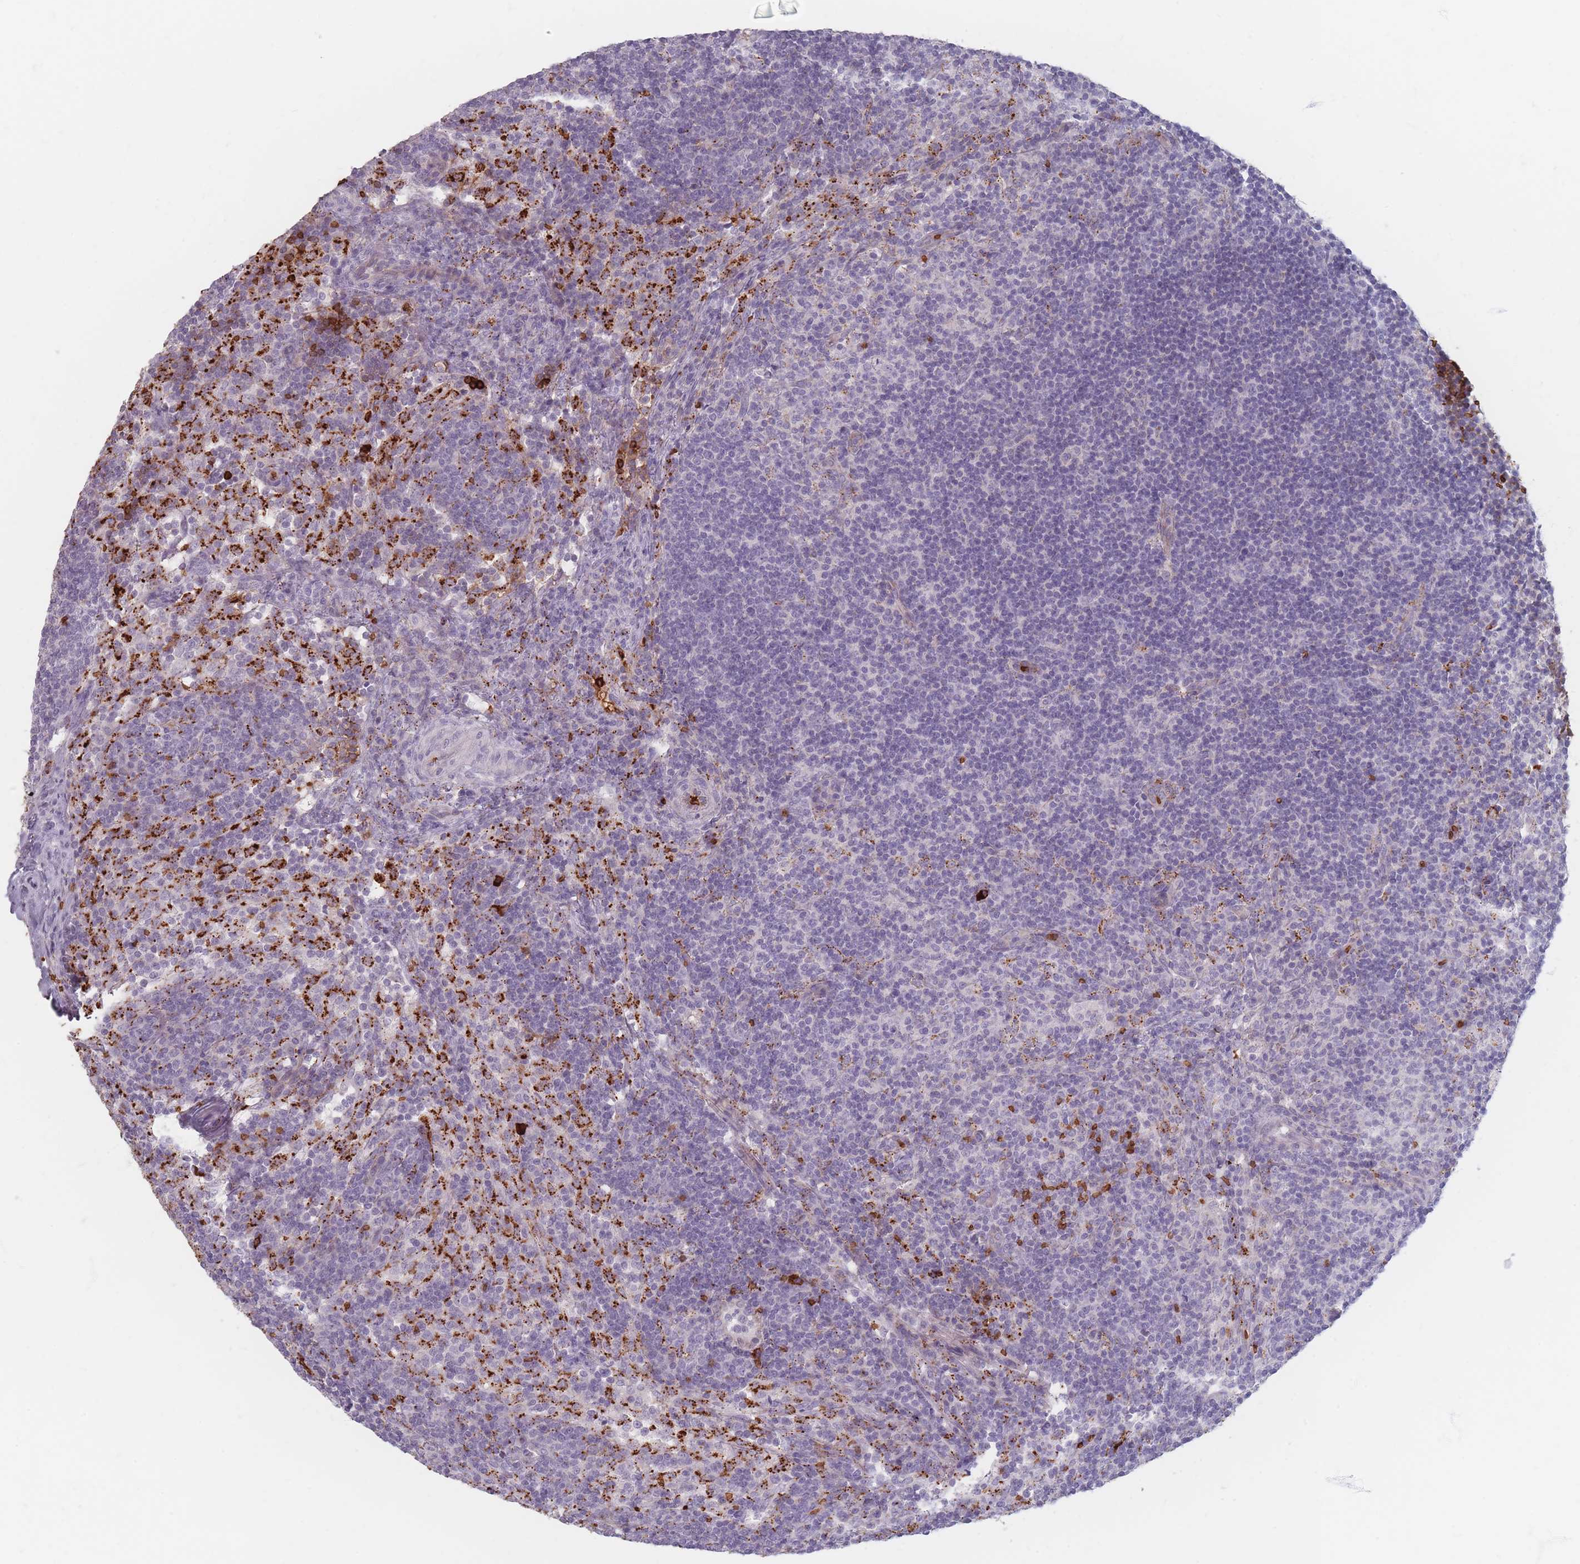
{"staining": {"intensity": "strong", "quantity": "<25%", "location": "cytoplasmic/membranous"}, "tissue": "lymph node", "cell_type": "Non-germinal center cells", "image_type": "normal", "snomed": [{"axis": "morphology", "description": "Normal tissue, NOS"}, {"axis": "topography", "description": "Lymph node"}], "caption": "The image exhibits immunohistochemical staining of unremarkable lymph node. There is strong cytoplasmic/membranous positivity is appreciated in about <25% of non-germinal center cells. Nuclei are stained in blue.", "gene": "SLC2A6", "patient": {"sex": "female", "age": 30}}